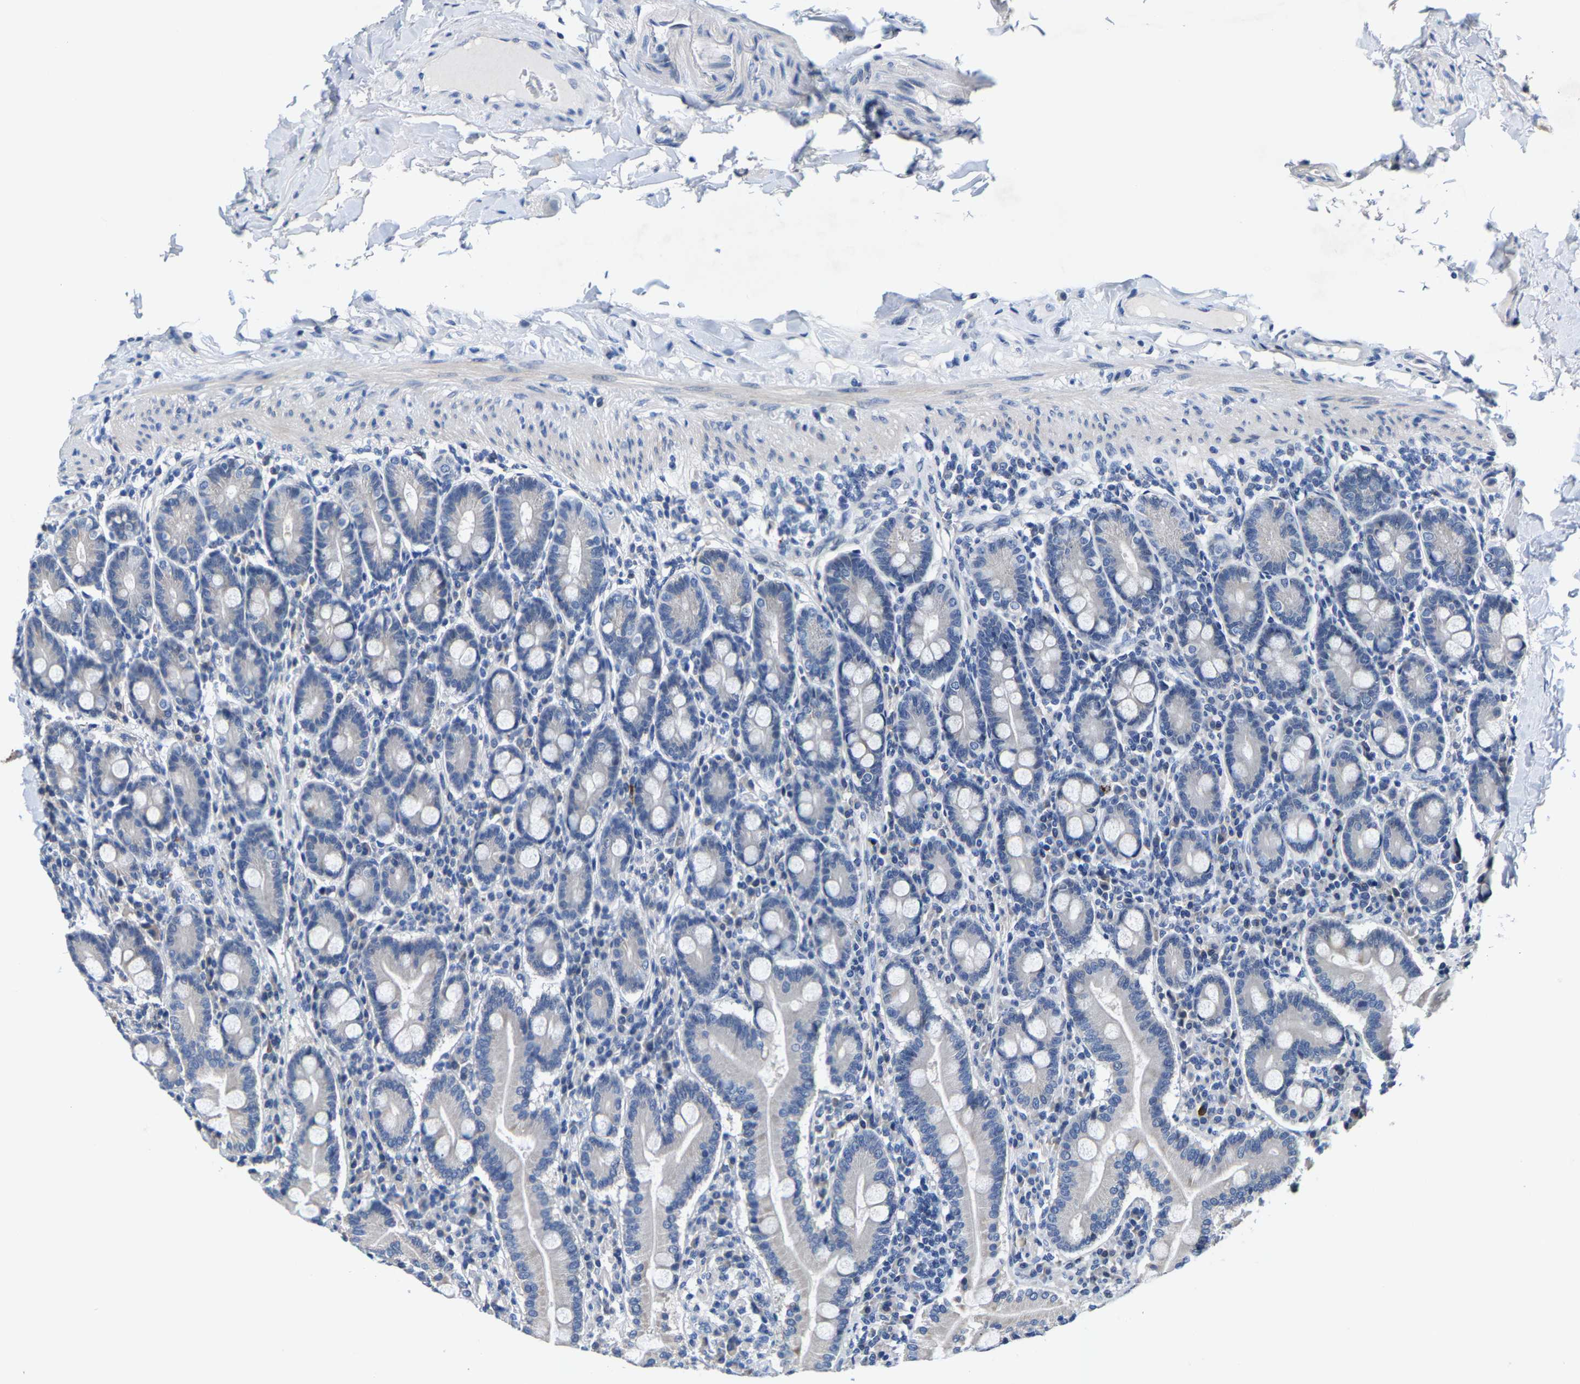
{"staining": {"intensity": "weak", "quantity": "<25%", "location": "cytoplasmic/membranous"}, "tissue": "duodenum", "cell_type": "Glandular cells", "image_type": "normal", "snomed": [{"axis": "morphology", "description": "Normal tissue, NOS"}, {"axis": "topography", "description": "Duodenum"}], "caption": "DAB immunohistochemical staining of benign duodenum exhibits no significant staining in glandular cells.", "gene": "KLHL1", "patient": {"sex": "male", "age": 50}}